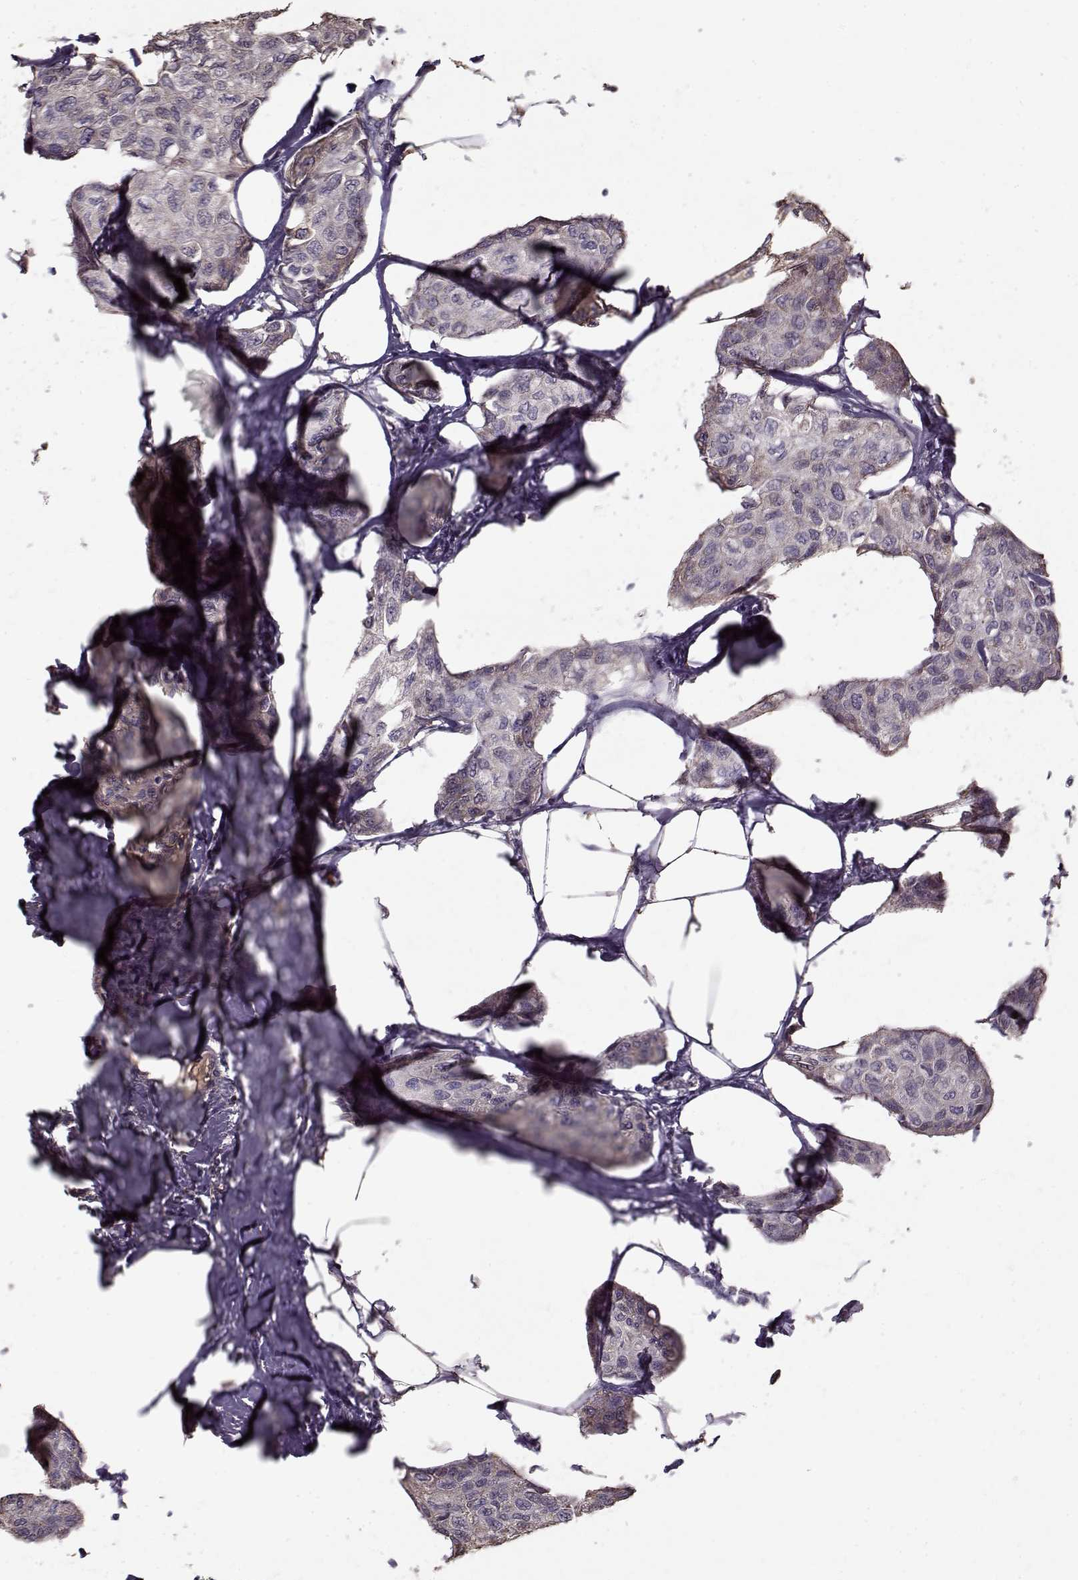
{"staining": {"intensity": "negative", "quantity": "none", "location": "none"}, "tissue": "breast cancer", "cell_type": "Tumor cells", "image_type": "cancer", "snomed": [{"axis": "morphology", "description": "Duct carcinoma"}, {"axis": "topography", "description": "Breast"}], "caption": "High magnification brightfield microscopy of invasive ductal carcinoma (breast) stained with DAB (3,3'-diaminobenzidine) (brown) and counterstained with hematoxylin (blue): tumor cells show no significant expression.", "gene": "LAMA2", "patient": {"sex": "female", "age": 80}}